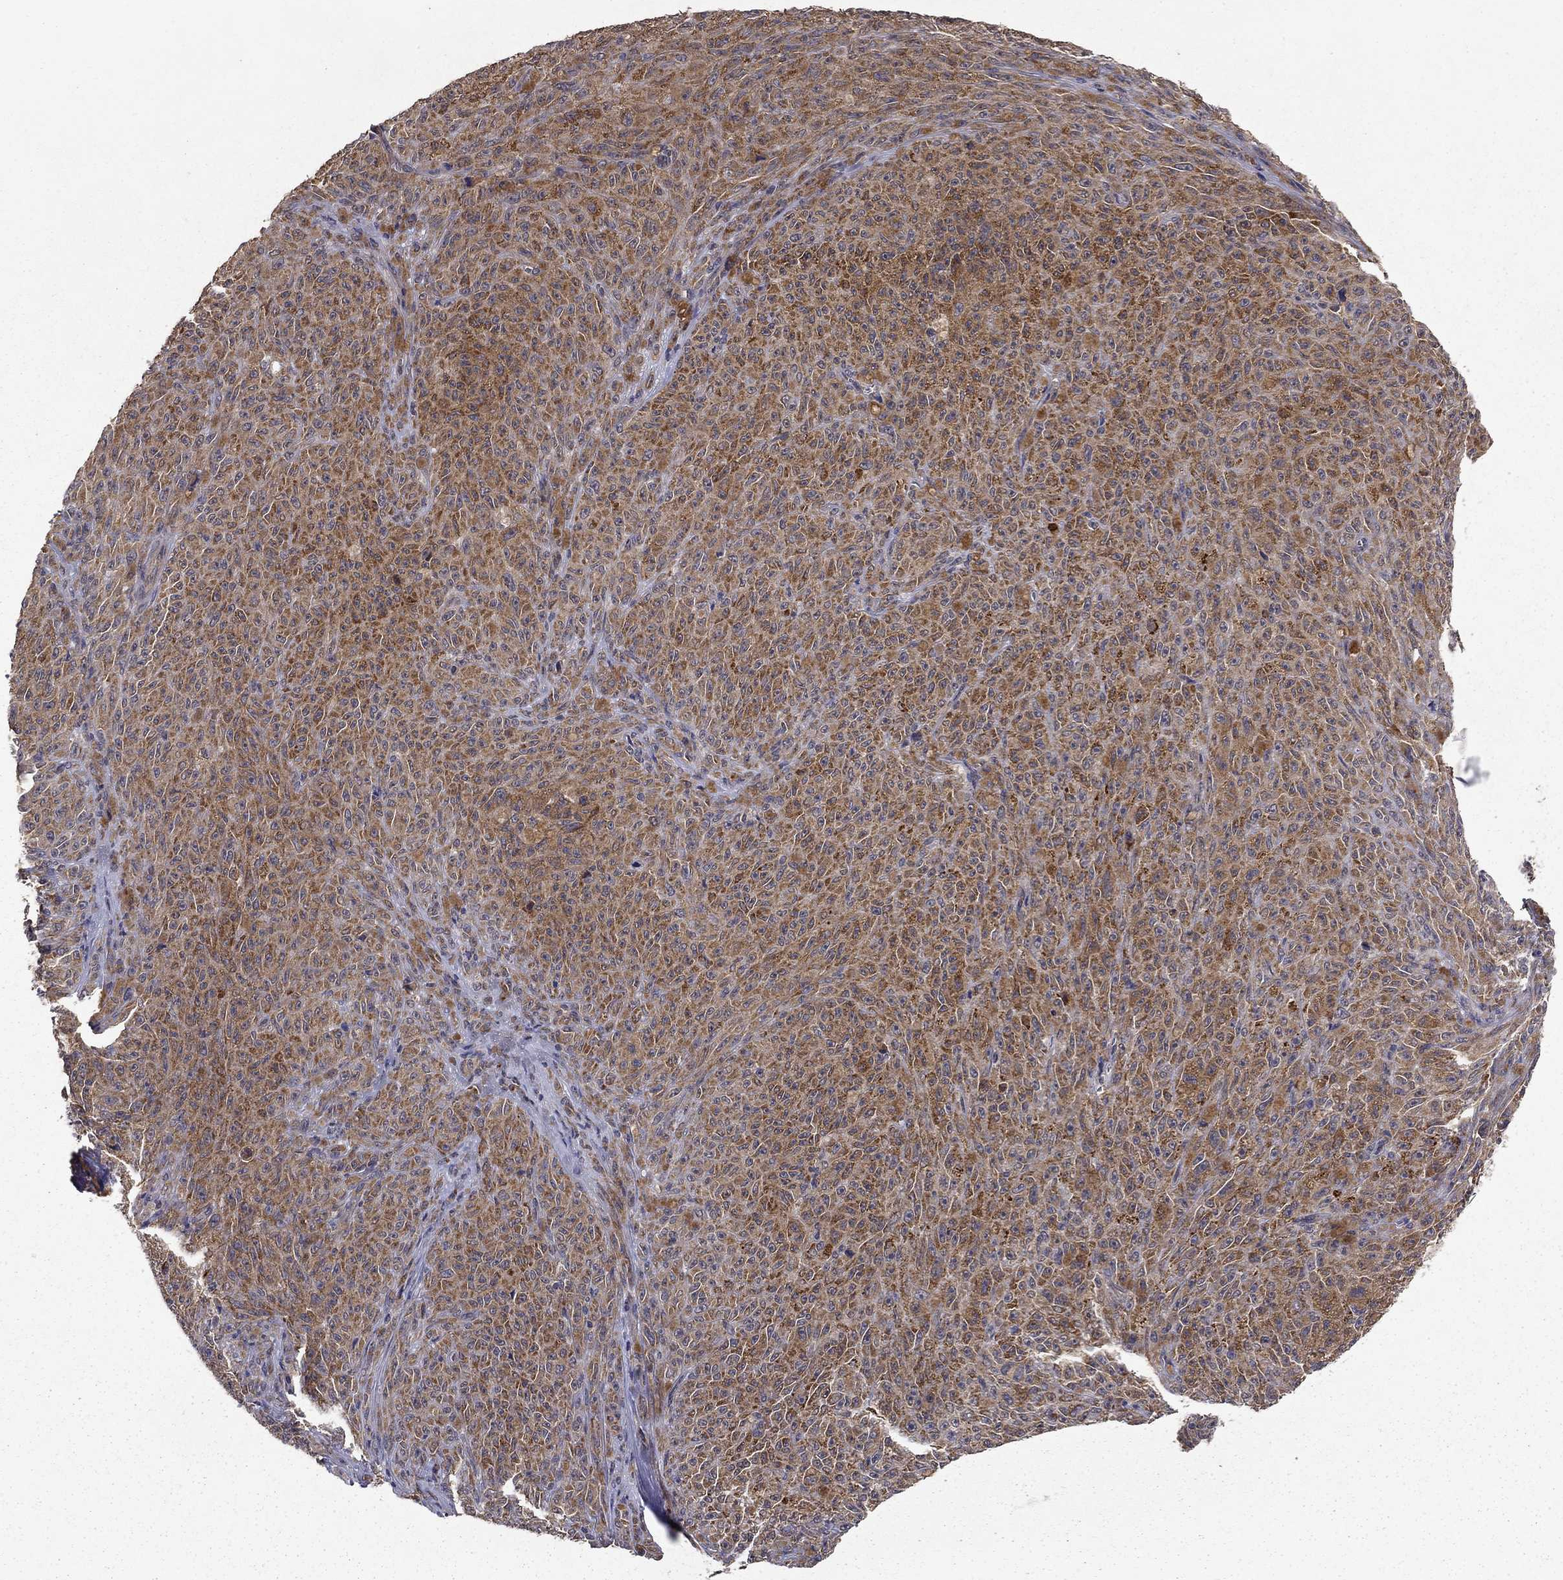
{"staining": {"intensity": "strong", "quantity": ">75%", "location": "cytoplasmic/membranous"}, "tissue": "melanoma", "cell_type": "Tumor cells", "image_type": "cancer", "snomed": [{"axis": "morphology", "description": "Malignant melanoma, NOS"}, {"axis": "topography", "description": "Skin"}], "caption": "The image displays staining of malignant melanoma, revealing strong cytoplasmic/membranous protein staining (brown color) within tumor cells.", "gene": "SLC2A13", "patient": {"sex": "female", "age": 82}}